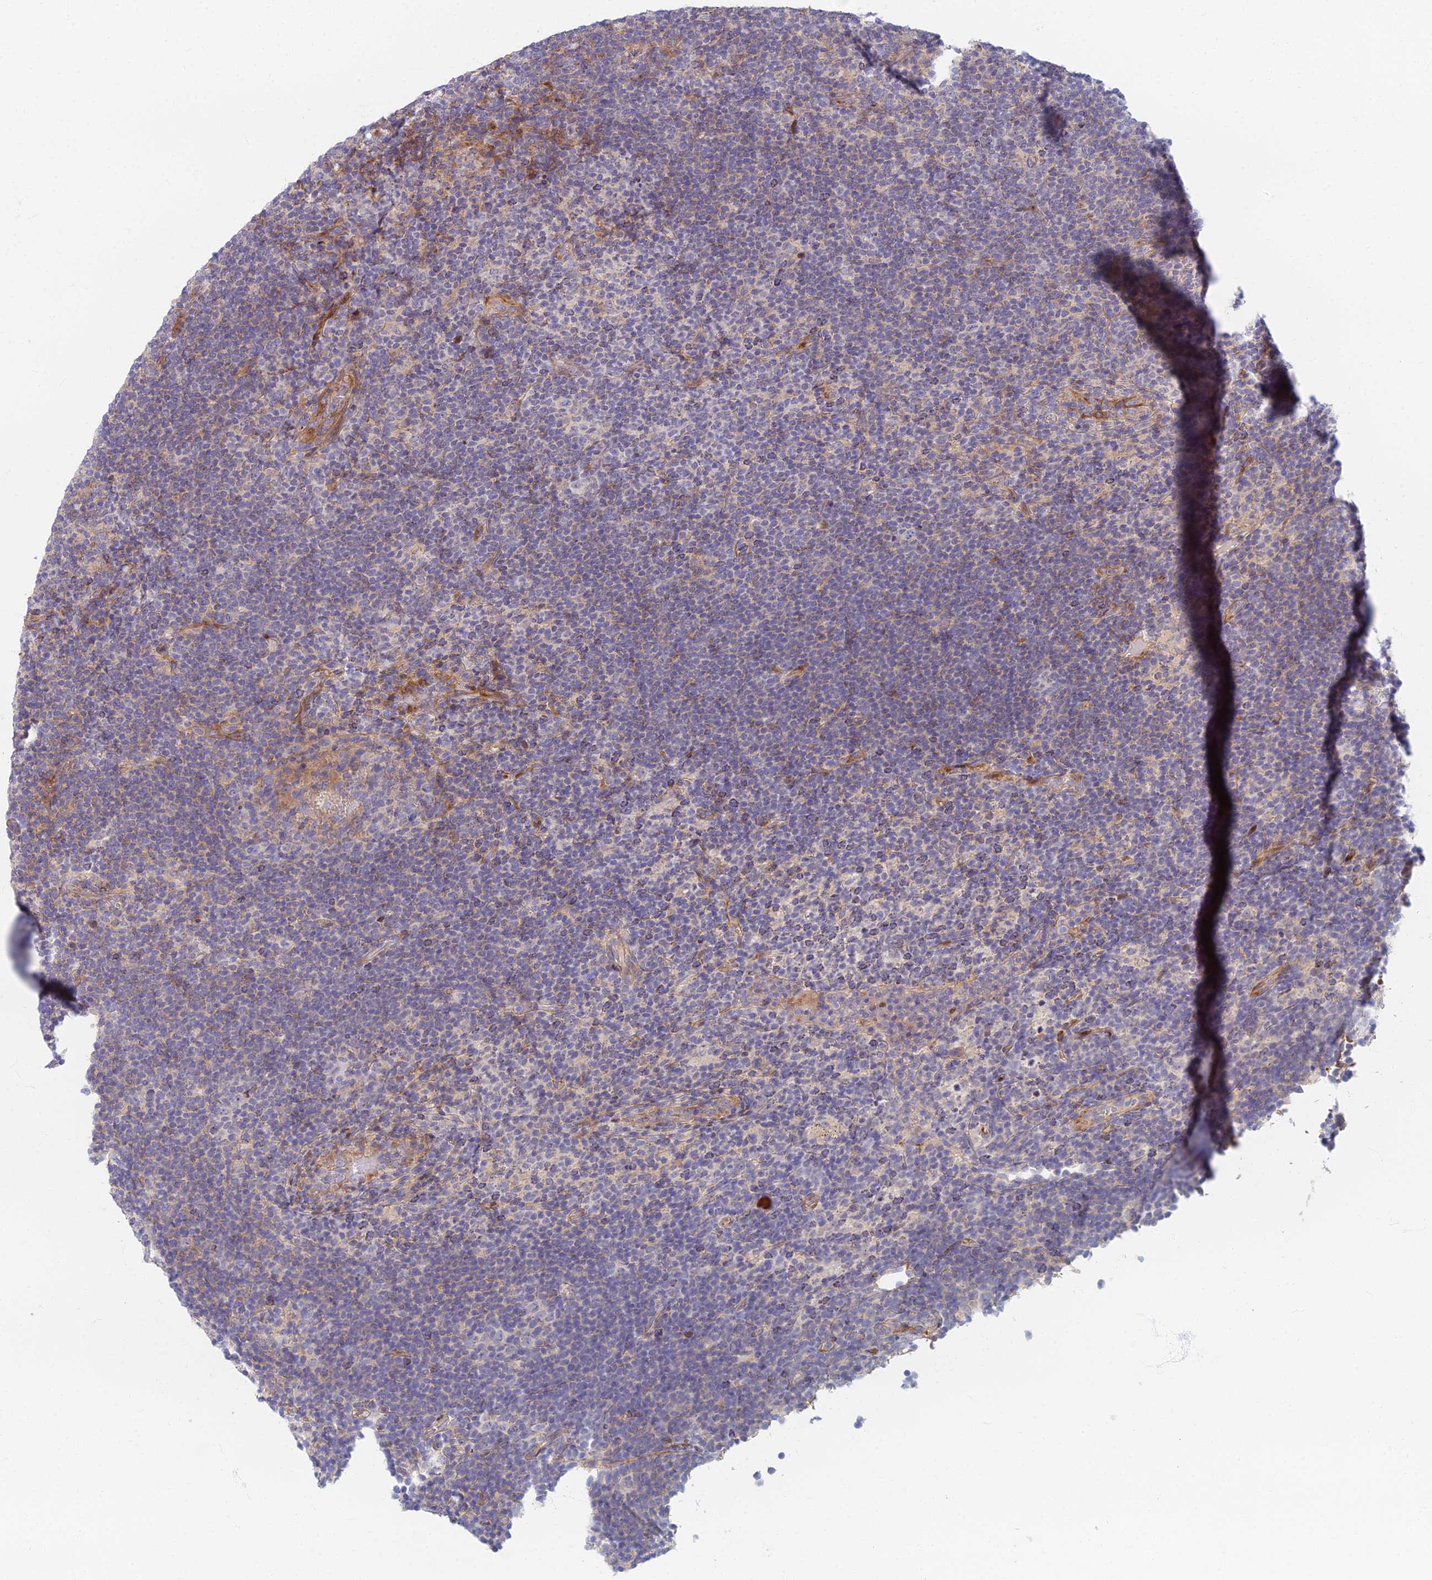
{"staining": {"intensity": "negative", "quantity": "none", "location": "none"}, "tissue": "lymphoma", "cell_type": "Tumor cells", "image_type": "cancer", "snomed": [{"axis": "morphology", "description": "Hodgkin's disease, NOS"}, {"axis": "topography", "description": "Lymph node"}], "caption": "This is a image of immunohistochemistry (IHC) staining of Hodgkin's disease, which shows no expression in tumor cells.", "gene": "C15orf40", "patient": {"sex": "female", "age": 57}}